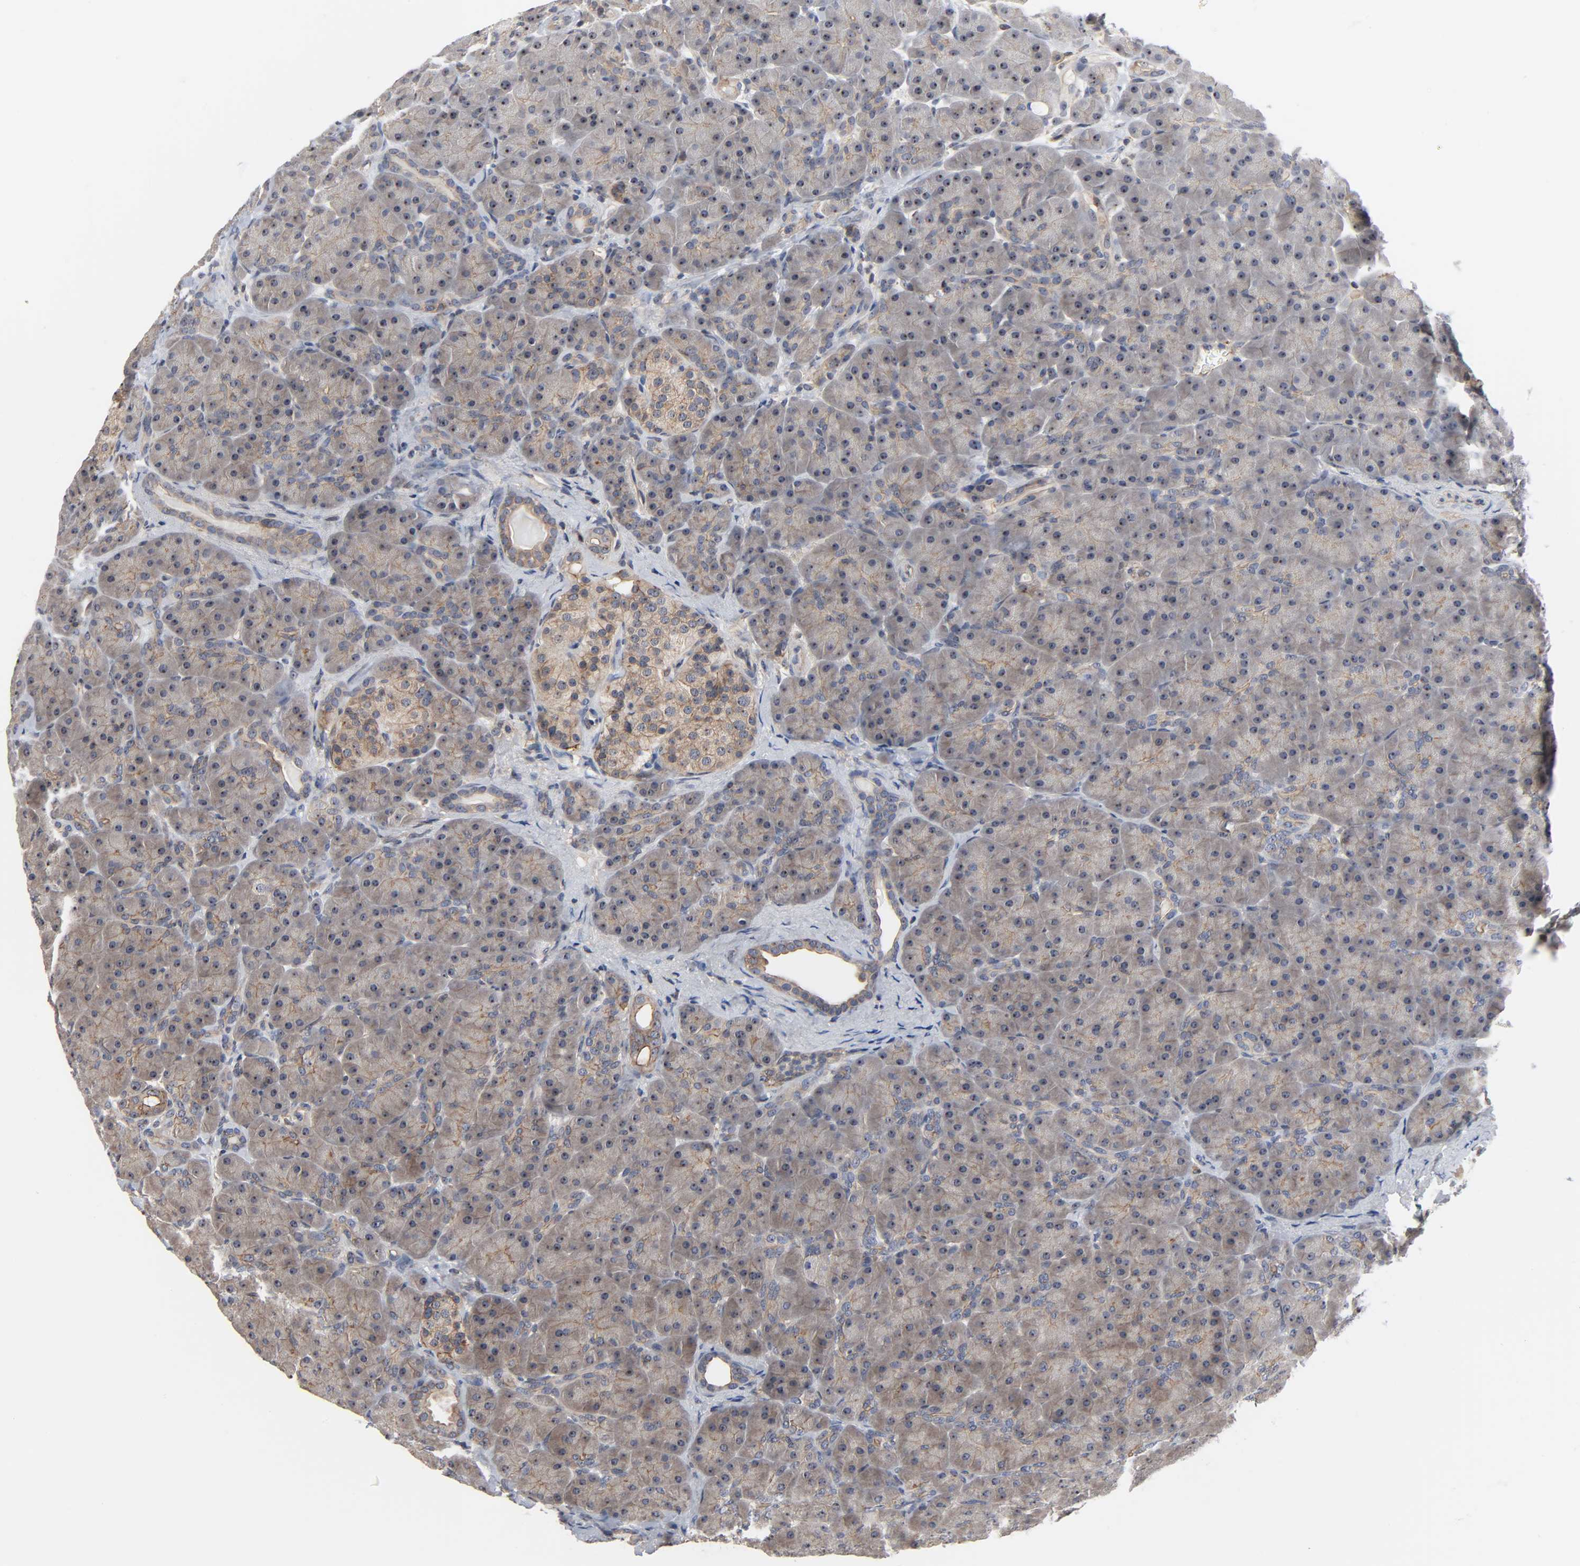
{"staining": {"intensity": "weak", "quantity": ">75%", "location": "cytoplasmic/membranous,nuclear"}, "tissue": "pancreas", "cell_type": "Exocrine glandular cells", "image_type": "normal", "snomed": [{"axis": "morphology", "description": "Normal tissue, NOS"}, {"axis": "topography", "description": "Pancreas"}], "caption": "High-magnification brightfield microscopy of normal pancreas stained with DAB (brown) and counterstained with hematoxylin (blue). exocrine glandular cells exhibit weak cytoplasmic/membranous,nuclear positivity is appreciated in approximately>75% of cells.", "gene": "DDX10", "patient": {"sex": "male", "age": 66}}